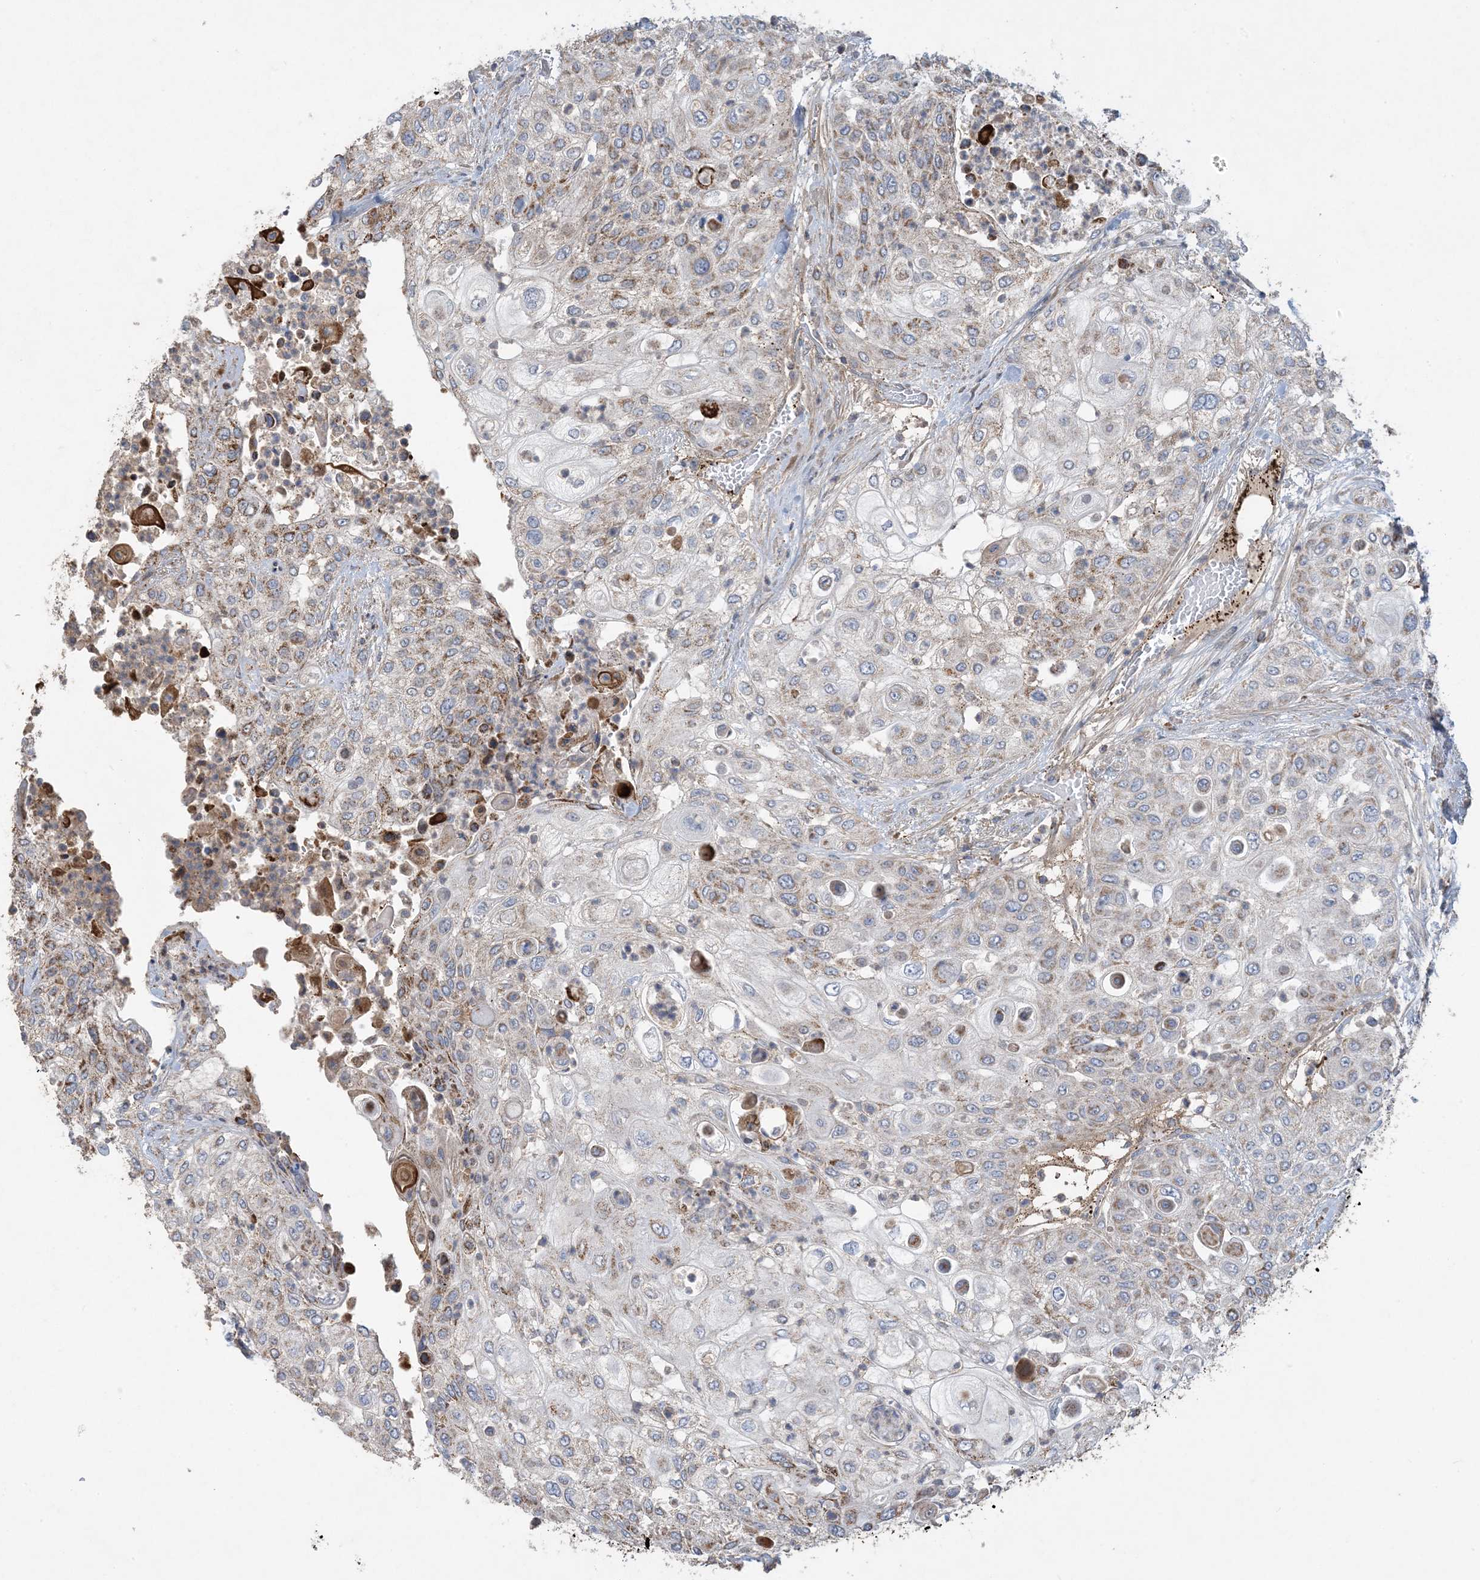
{"staining": {"intensity": "weak", "quantity": "25%-75%", "location": "cytoplasmic/membranous"}, "tissue": "urothelial cancer", "cell_type": "Tumor cells", "image_type": "cancer", "snomed": [{"axis": "morphology", "description": "Urothelial carcinoma, High grade"}, {"axis": "topography", "description": "Urinary bladder"}], "caption": "A high-resolution image shows IHC staining of urothelial cancer, which demonstrates weak cytoplasmic/membranous expression in approximately 25%-75% of tumor cells.", "gene": "ECHDC1", "patient": {"sex": "female", "age": 79}}